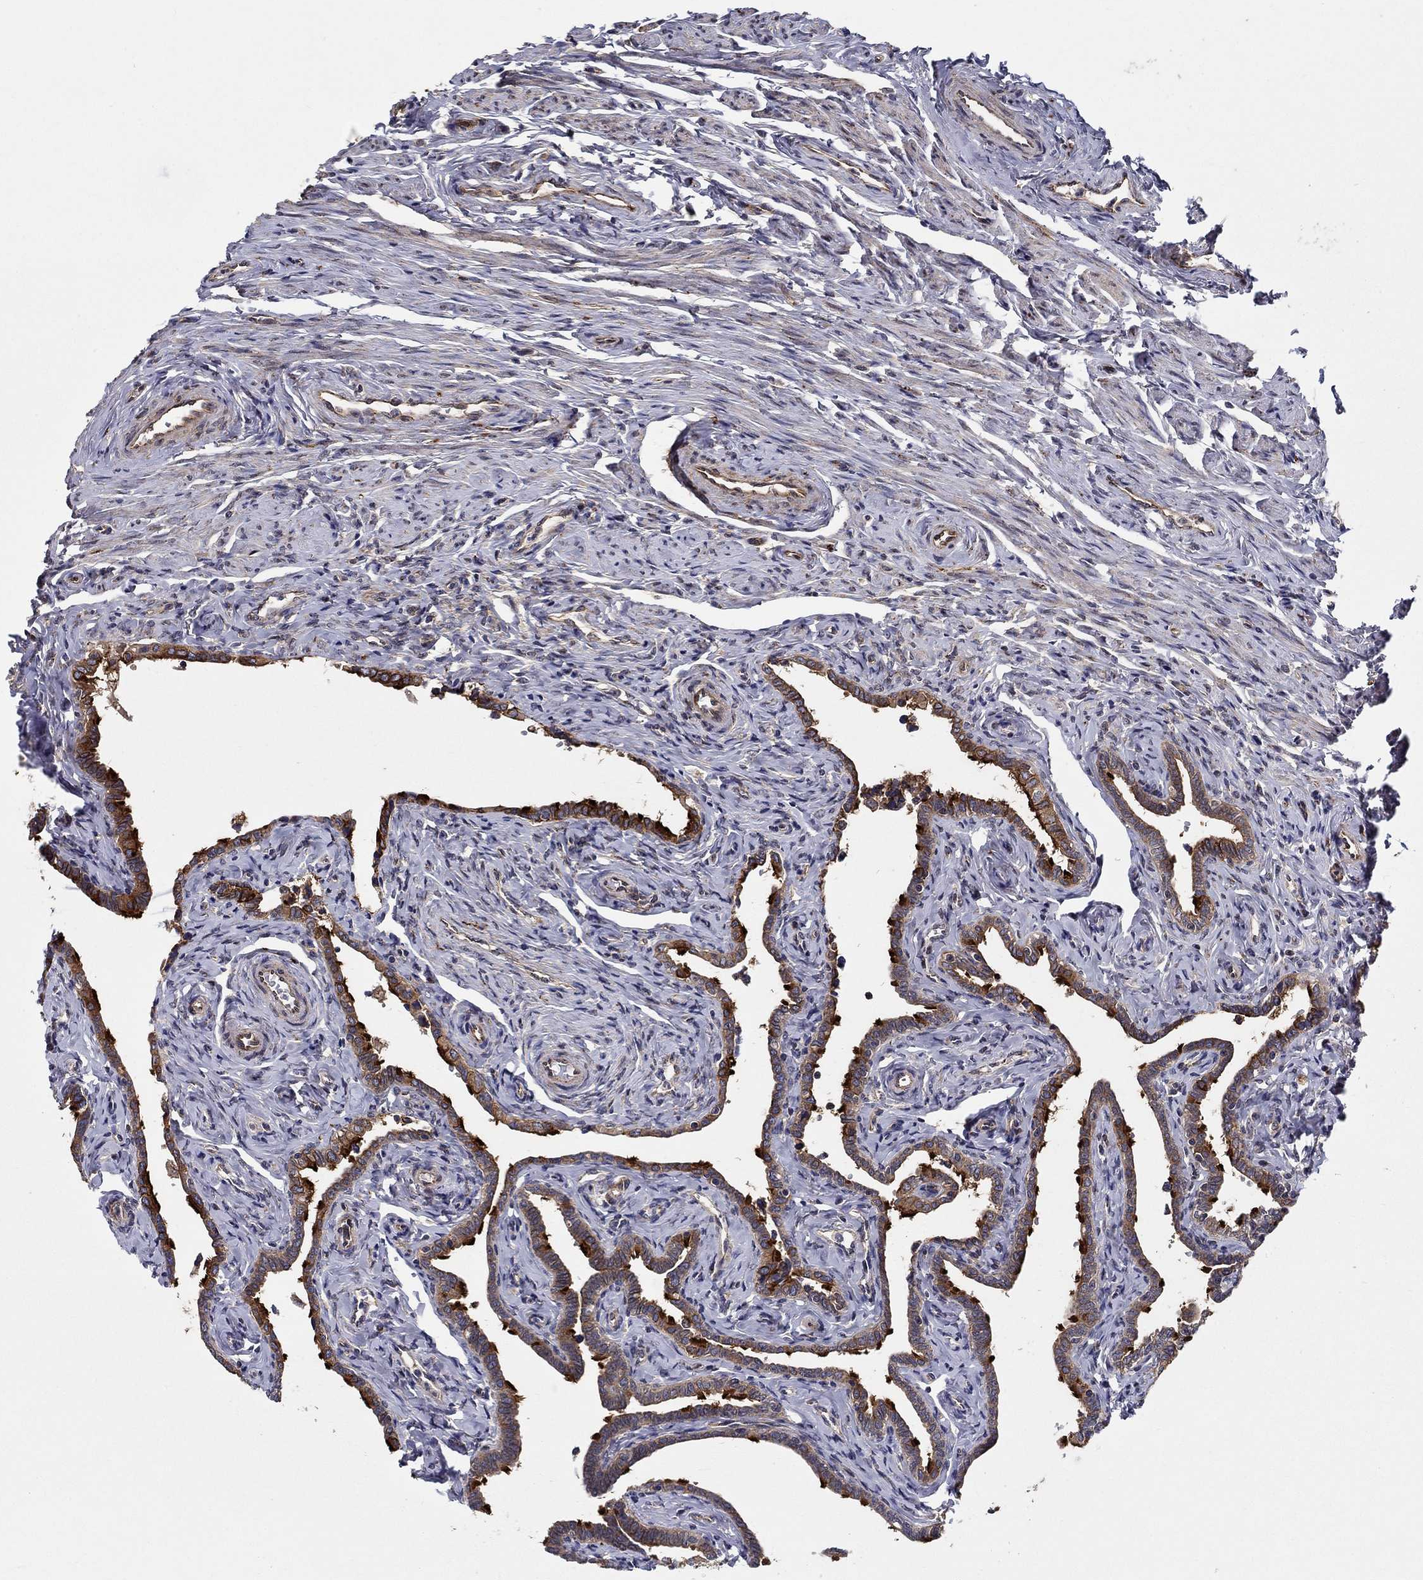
{"staining": {"intensity": "strong", "quantity": "25%-75%", "location": "cytoplasmic/membranous"}, "tissue": "fallopian tube", "cell_type": "Glandular cells", "image_type": "normal", "snomed": [{"axis": "morphology", "description": "Normal tissue, NOS"}, {"axis": "topography", "description": "Fallopian tube"}, {"axis": "topography", "description": "Ovary"}], "caption": "This photomicrograph exhibits immunohistochemistry staining of benign human fallopian tube, with high strong cytoplasmic/membranous staining in about 25%-75% of glandular cells.", "gene": "BMERB1", "patient": {"sex": "female", "age": 54}}